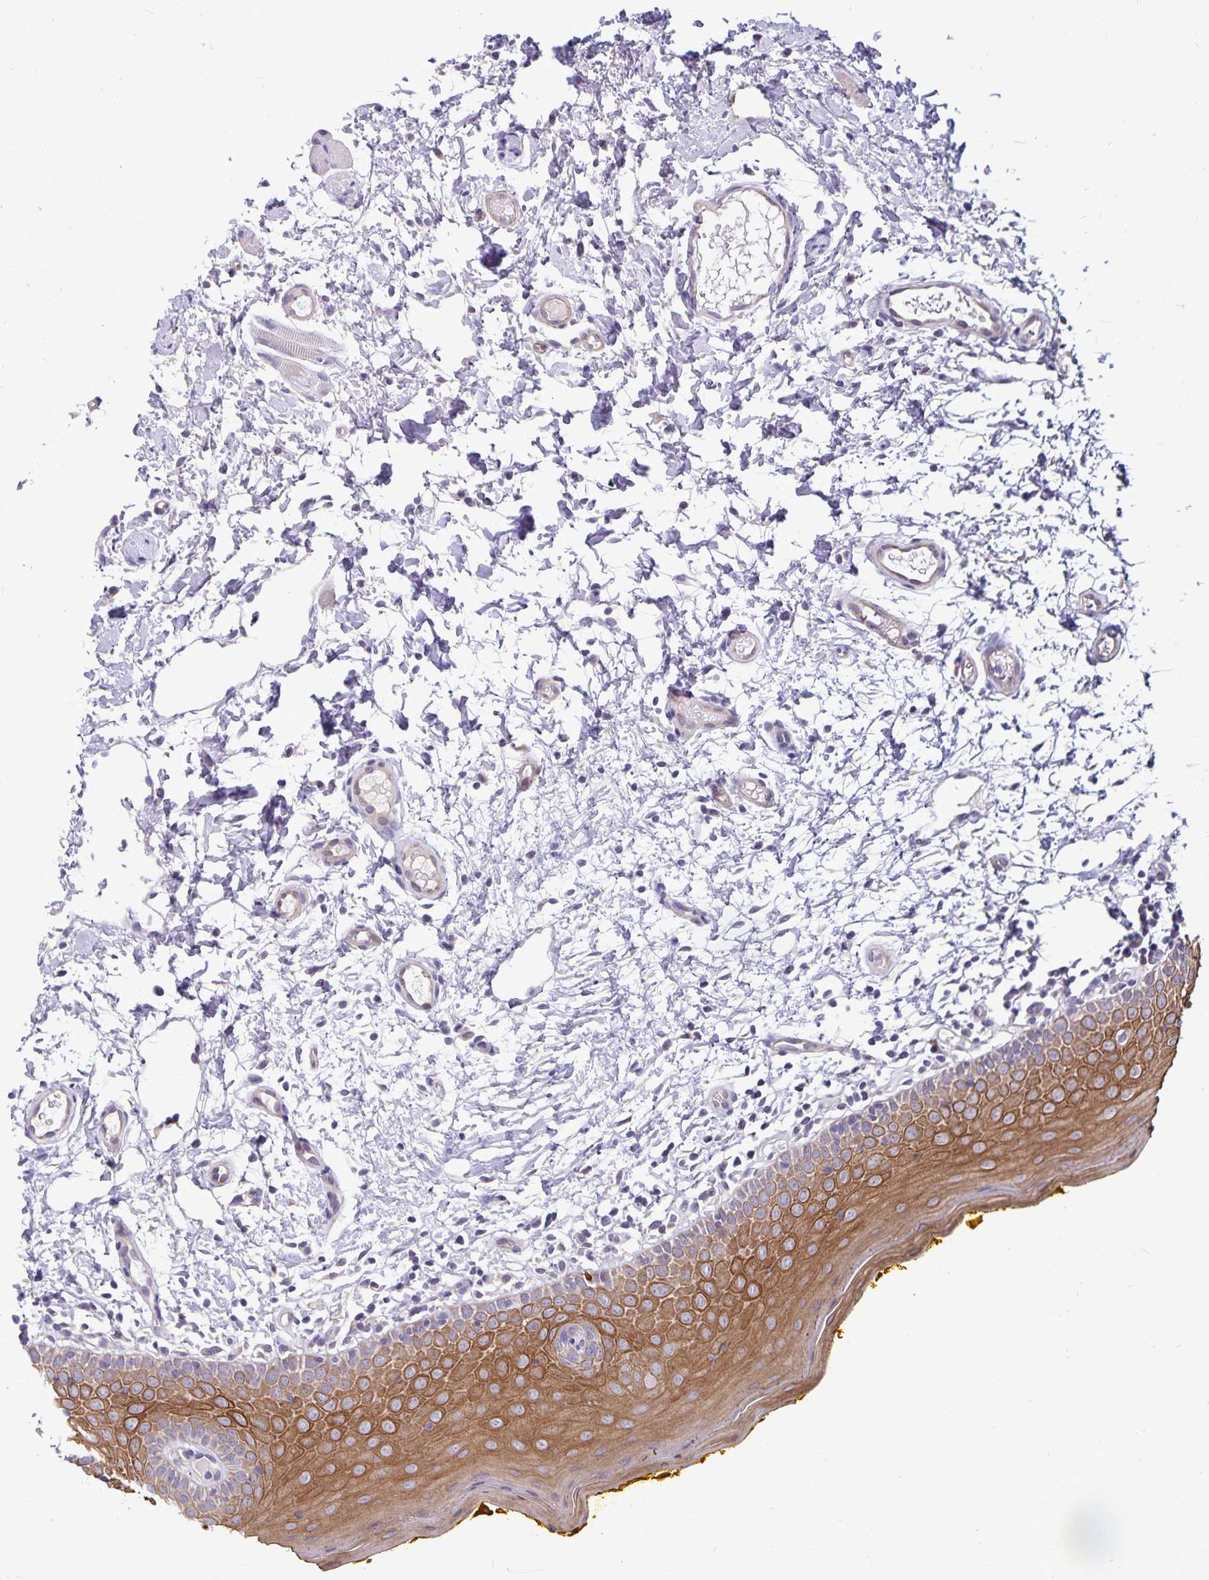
{"staining": {"intensity": "moderate", "quantity": "25%-75%", "location": "cytoplasmic/membranous"}, "tissue": "oral mucosa", "cell_type": "Squamous epithelial cells", "image_type": "normal", "snomed": [{"axis": "morphology", "description": "Normal tissue, NOS"}, {"axis": "topography", "description": "Oral tissue"}, {"axis": "topography", "description": "Tounge, NOS"}], "caption": "High-power microscopy captured an IHC image of normal oral mucosa, revealing moderate cytoplasmic/membranous positivity in about 25%-75% of squamous epithelial cells.", "gene": "CDKN2B", "patient": {"sex": "female", "age": 58}}